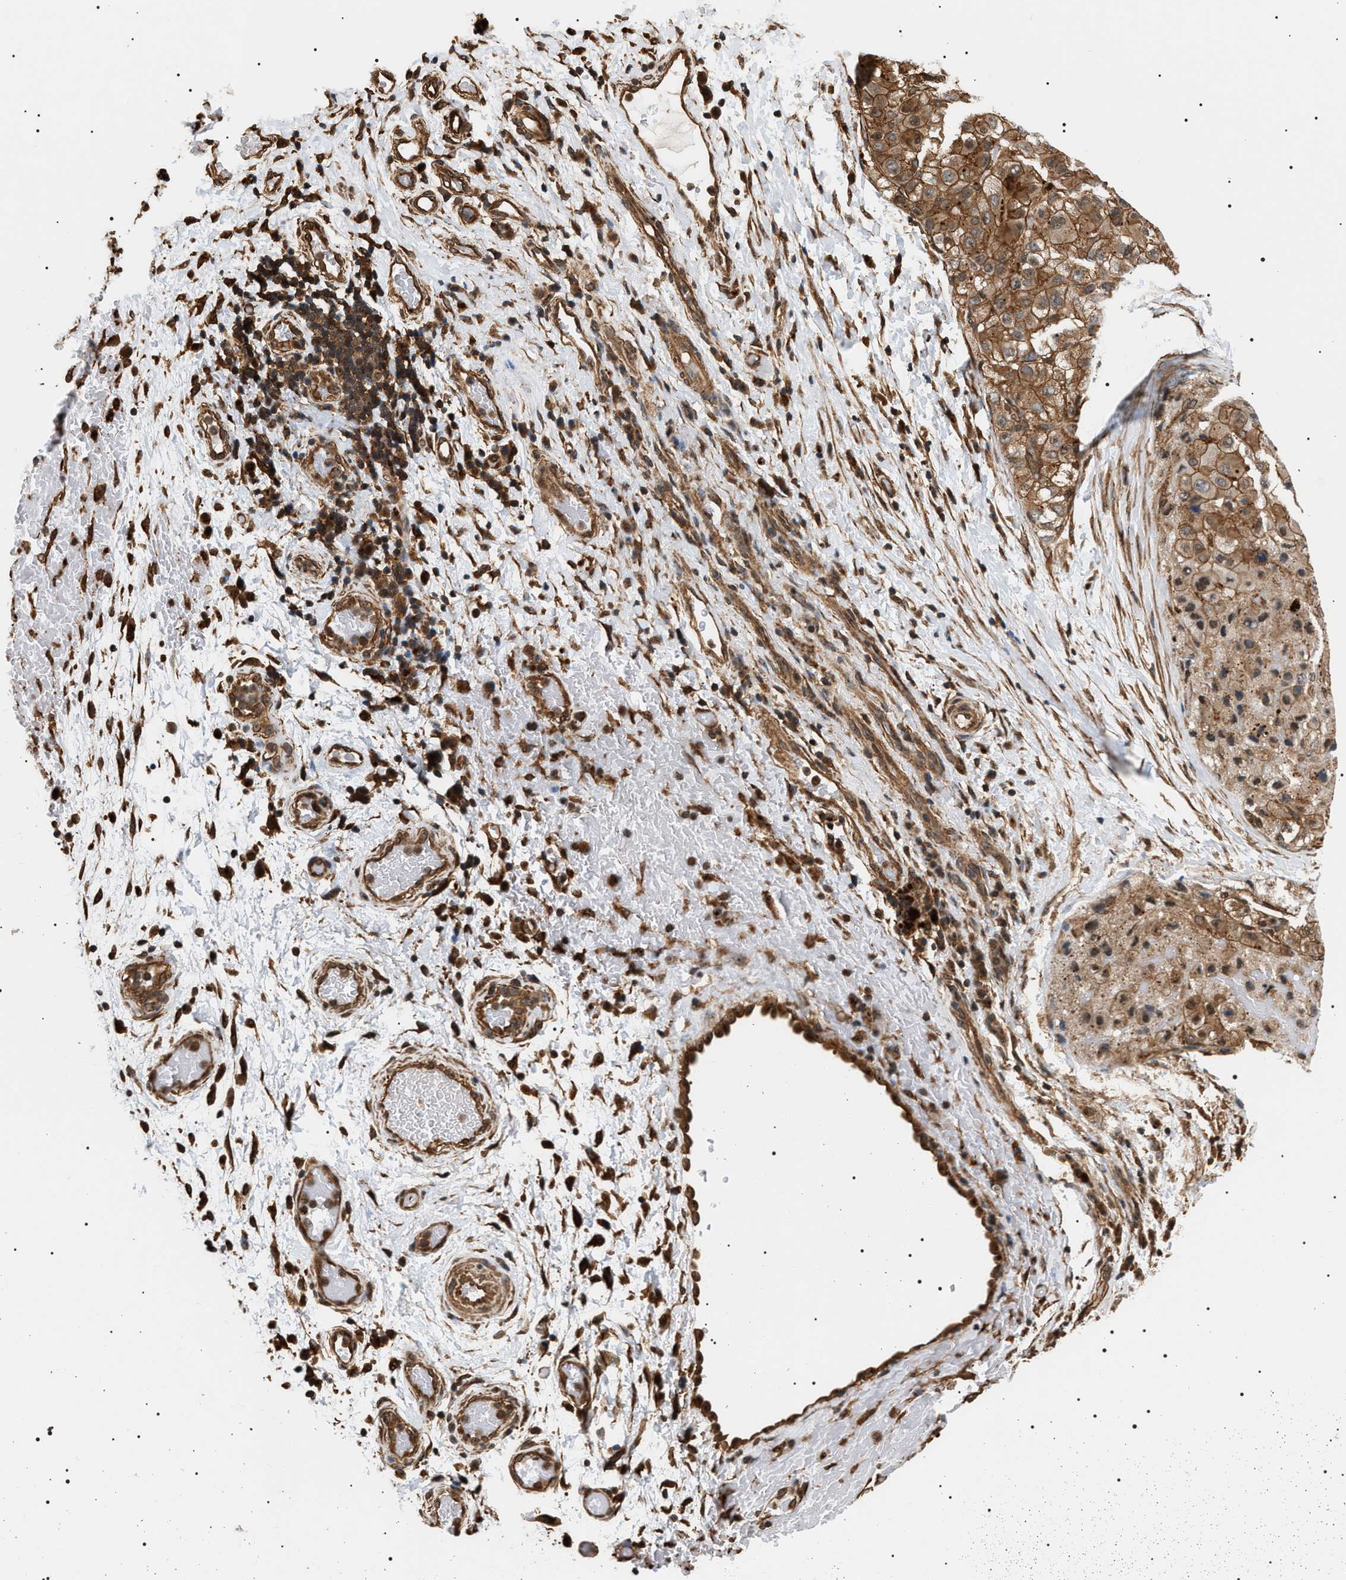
{"staining": {"intensity": "moderate", "quantity": ">75%", "location": "cytoplasmic/membranous"}, "tissue": "liver cancer", "cell_type": "Tumor cells", "image_type": "cancer", "snomed": [{"axis": "morphology", "description": "Carcinoma, Hepatocellular, NOS"}, {"axis": "topography", "description": "Liver"}], "caption": "Immunohistochemical staining of human liver cancer reveals medium levels of moderate cytoplasmic/membranous positivity in about >75% of tumor cells. (Stains: DAB (3,3'-diaminobenzidine) in brown, nuclei in blue, Microscopy: brightfield microscopy at high magnification).", "gene": "SH3GLB2", "patient": {"sex": "male", "age": 80}}